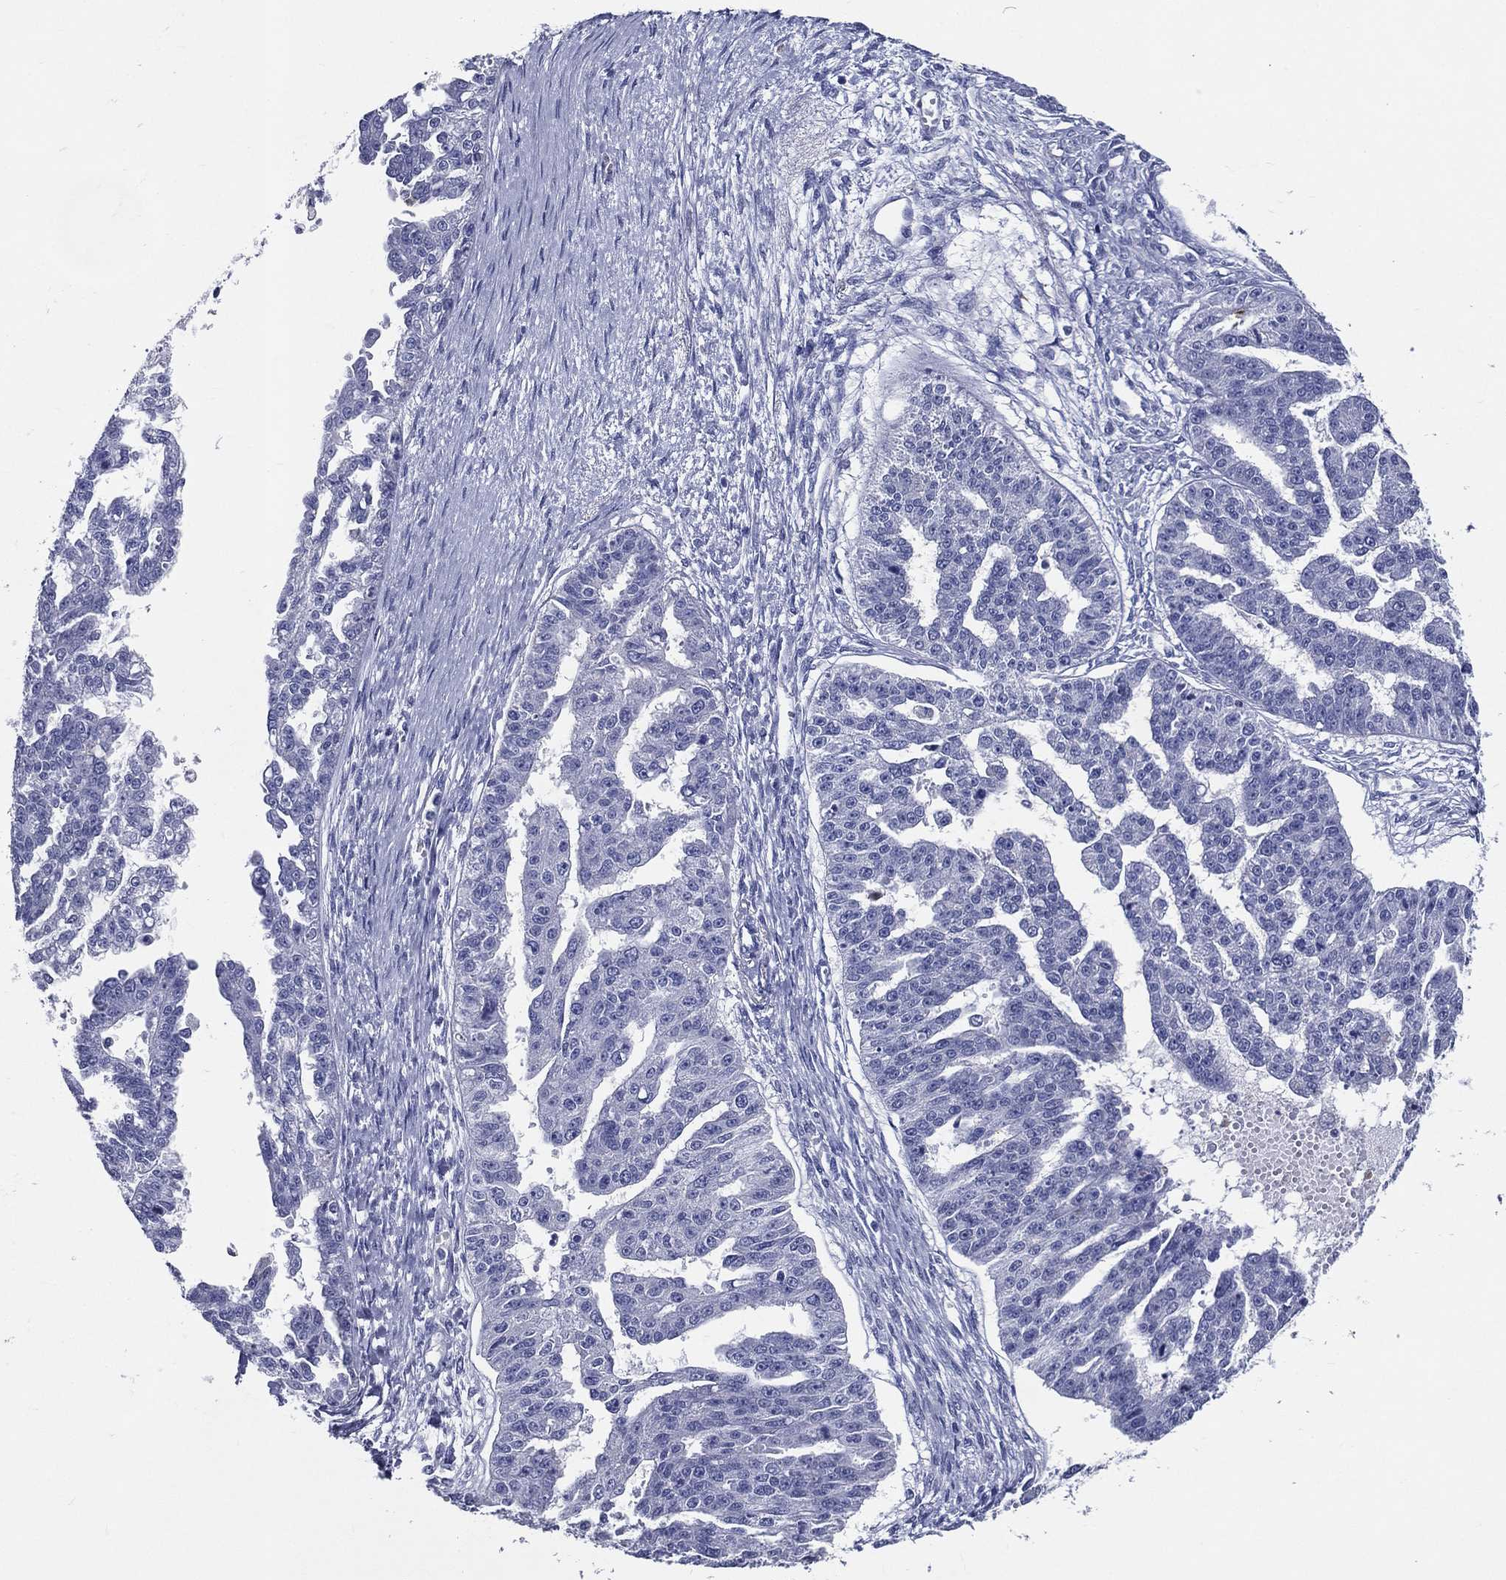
{"staining": {"intensity": "negative", "quantity": "none", "location": "none"}, "tissue": "ovarian cancer", "cell_type": "Tumor cells", "image_type": "cancer", "snomed": [{"axis": "morphology", "description": "Cystadenocarcinoma, serous, NOS"}, {"axis": "topography", "description": "Ovary"}], "caption": "A histopathology image of human serous cystadenocarcinoma (ovarian) is negative for staining in tumor cells.", "gene": "ACE2", "patient": {"sex": "female", "age": 58}}